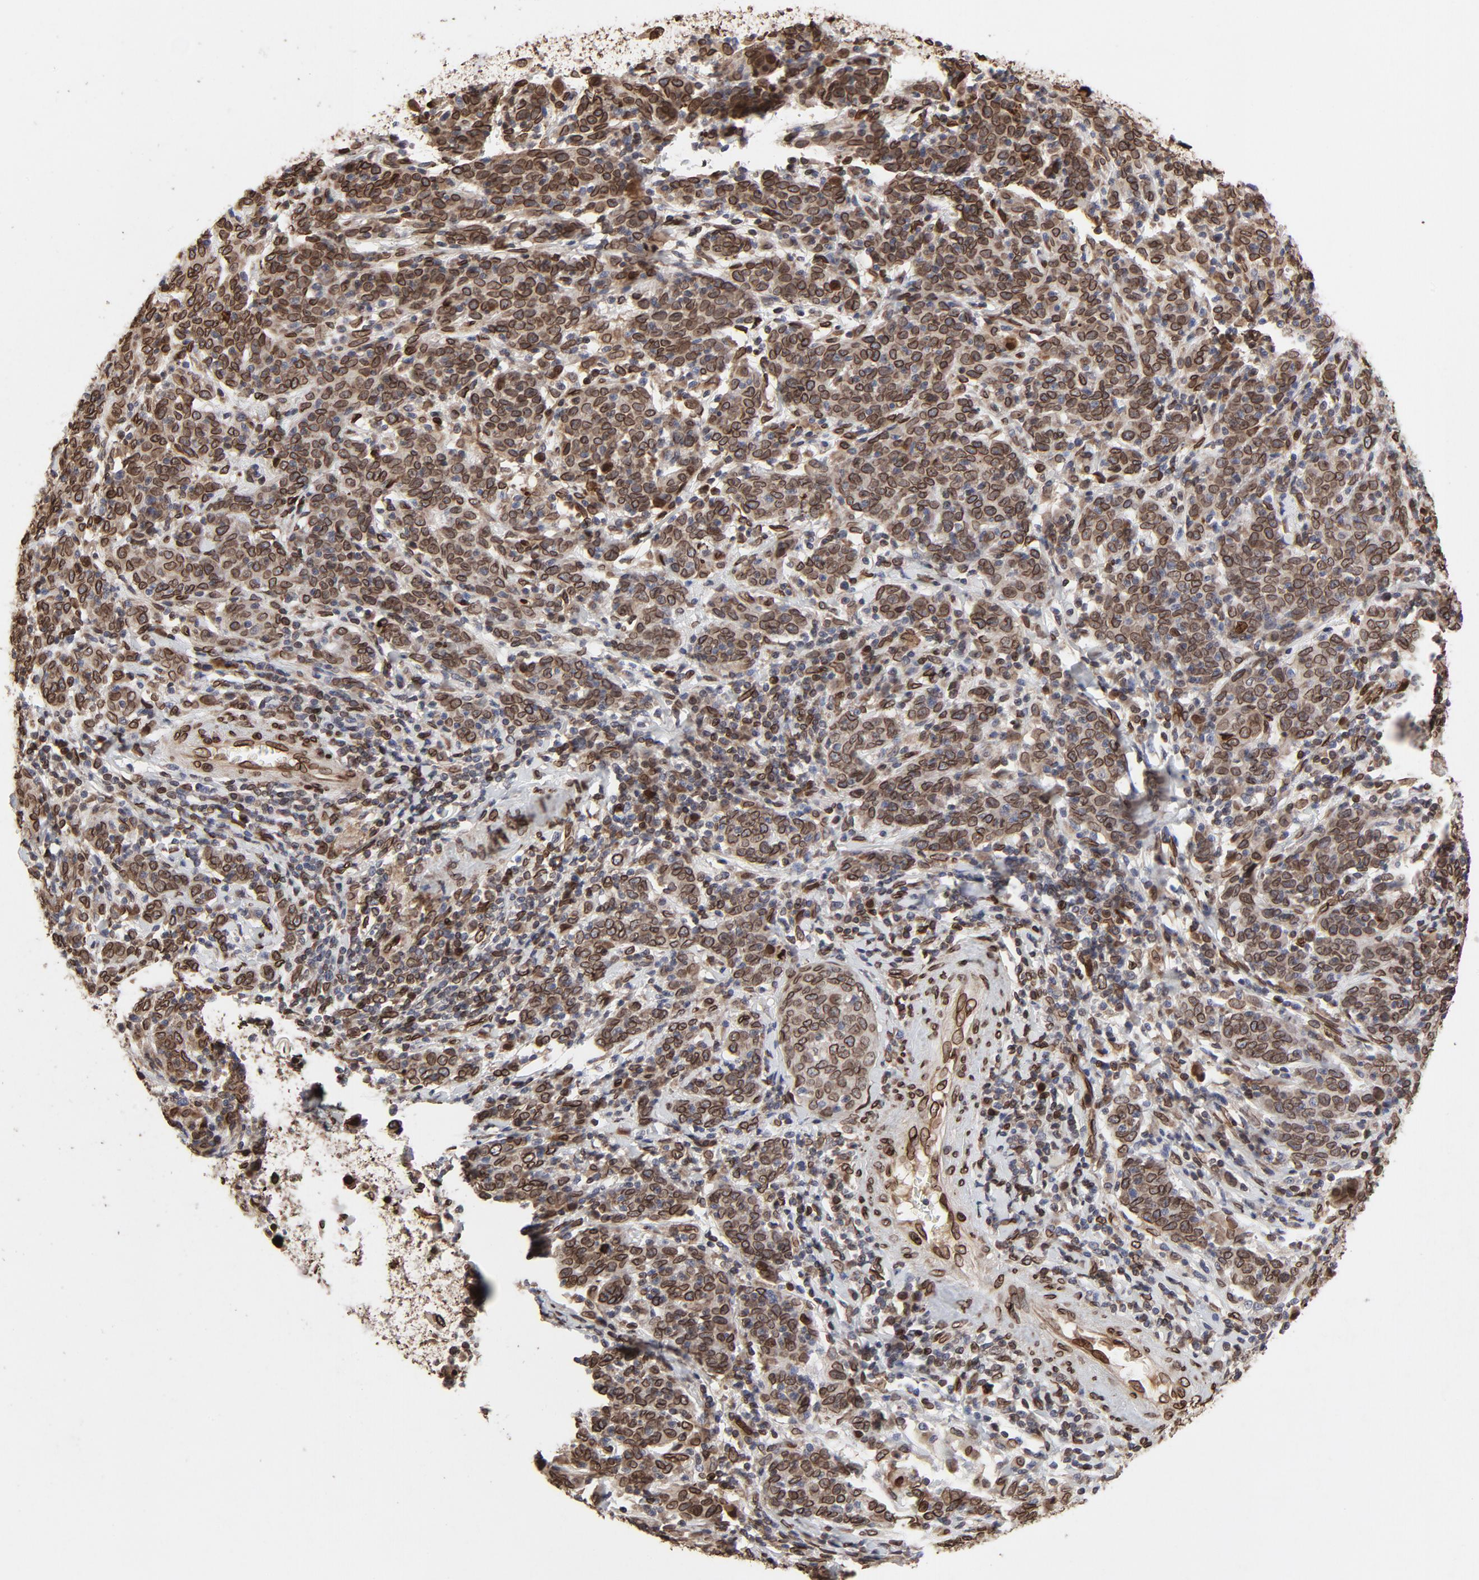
{"staining": {"intensity": "strong", "quantity": ">75%", "location": "cytoplasmic/membranous,nuclear"}, "tissue": "cervical cancer", "cell_type": "Tumor cells", "image_type": "cancer", "snomed": [{"axis": "morphology", "description": "Normal tissue, NOS"}, {"axis": "morphology", "description": "Squamous cell carcinoma, NOS"}, {"axis": "topography", "description": "Cervix"}], "caption": "Strong cytoplasmic/membranous and nuclear protein expression is appreciated in about >75% of tumor cells in cervical cancer.", "gene": "LMNA", "patient": {"sex": "female", "age": 67}}